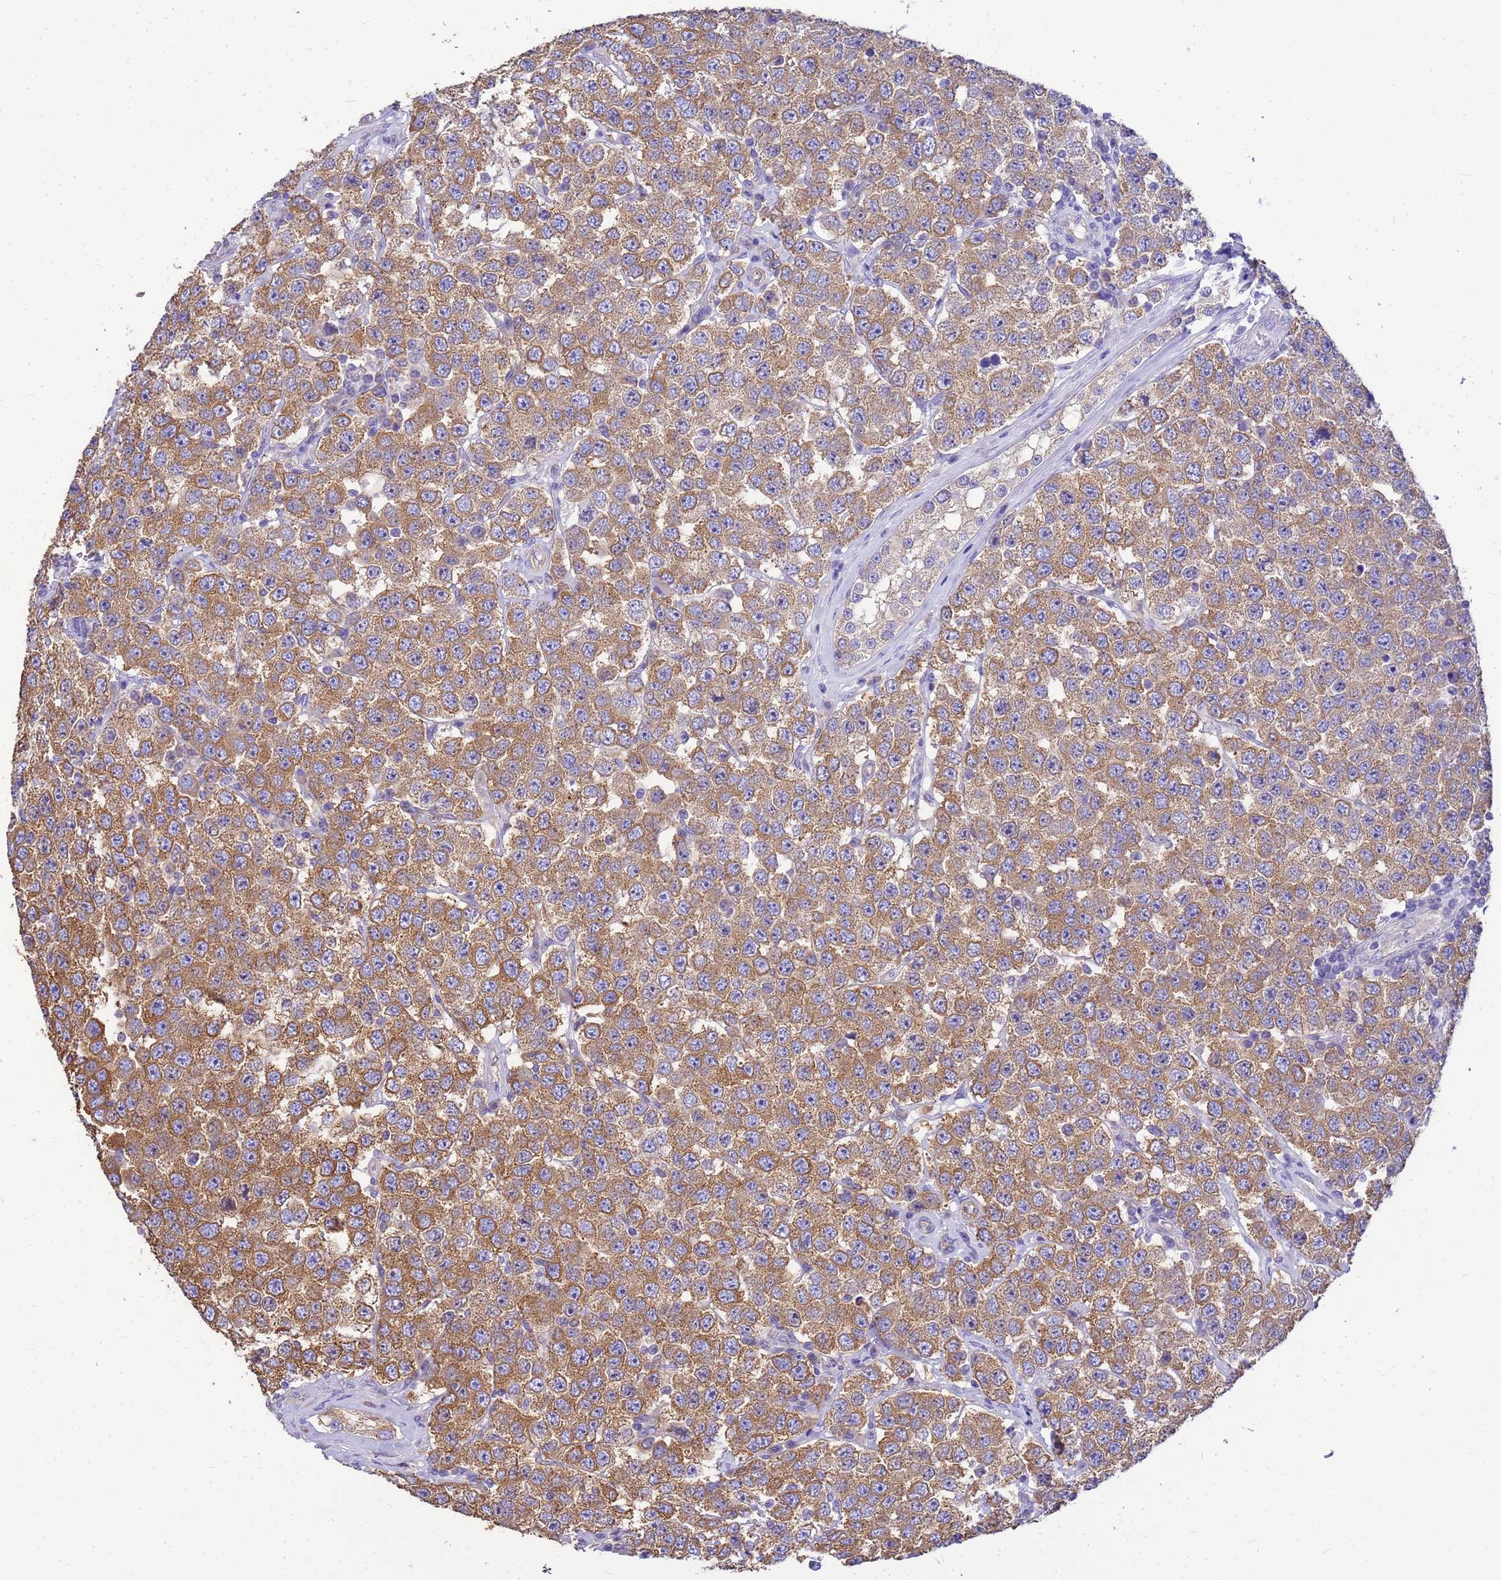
{"staining": {"intensity": "moderate", "quantity": ">75%", "location": "cytoplasmic/membranous"}, "tissue": "testis cancer", "cell_type": "Tumor cells", "image_type": "cancer", "snomed": [{"axis": "morphology", "description": "Seminoma, NOS"}, {"axis": "topography", "description": "Testis"}], "caption": "DAB immunohistochemical staining of human testis cancer exhibits moderate cytoplasmic/membranous protein positivity in about >75% of tumor cells. The protein of interest is stained brown, and the nuclei are stained in blue (DAB IHC with brightfield microscopy, high magnification).", "gene": "TUBB1", "patient": {"sex": "male", "age": 28}}